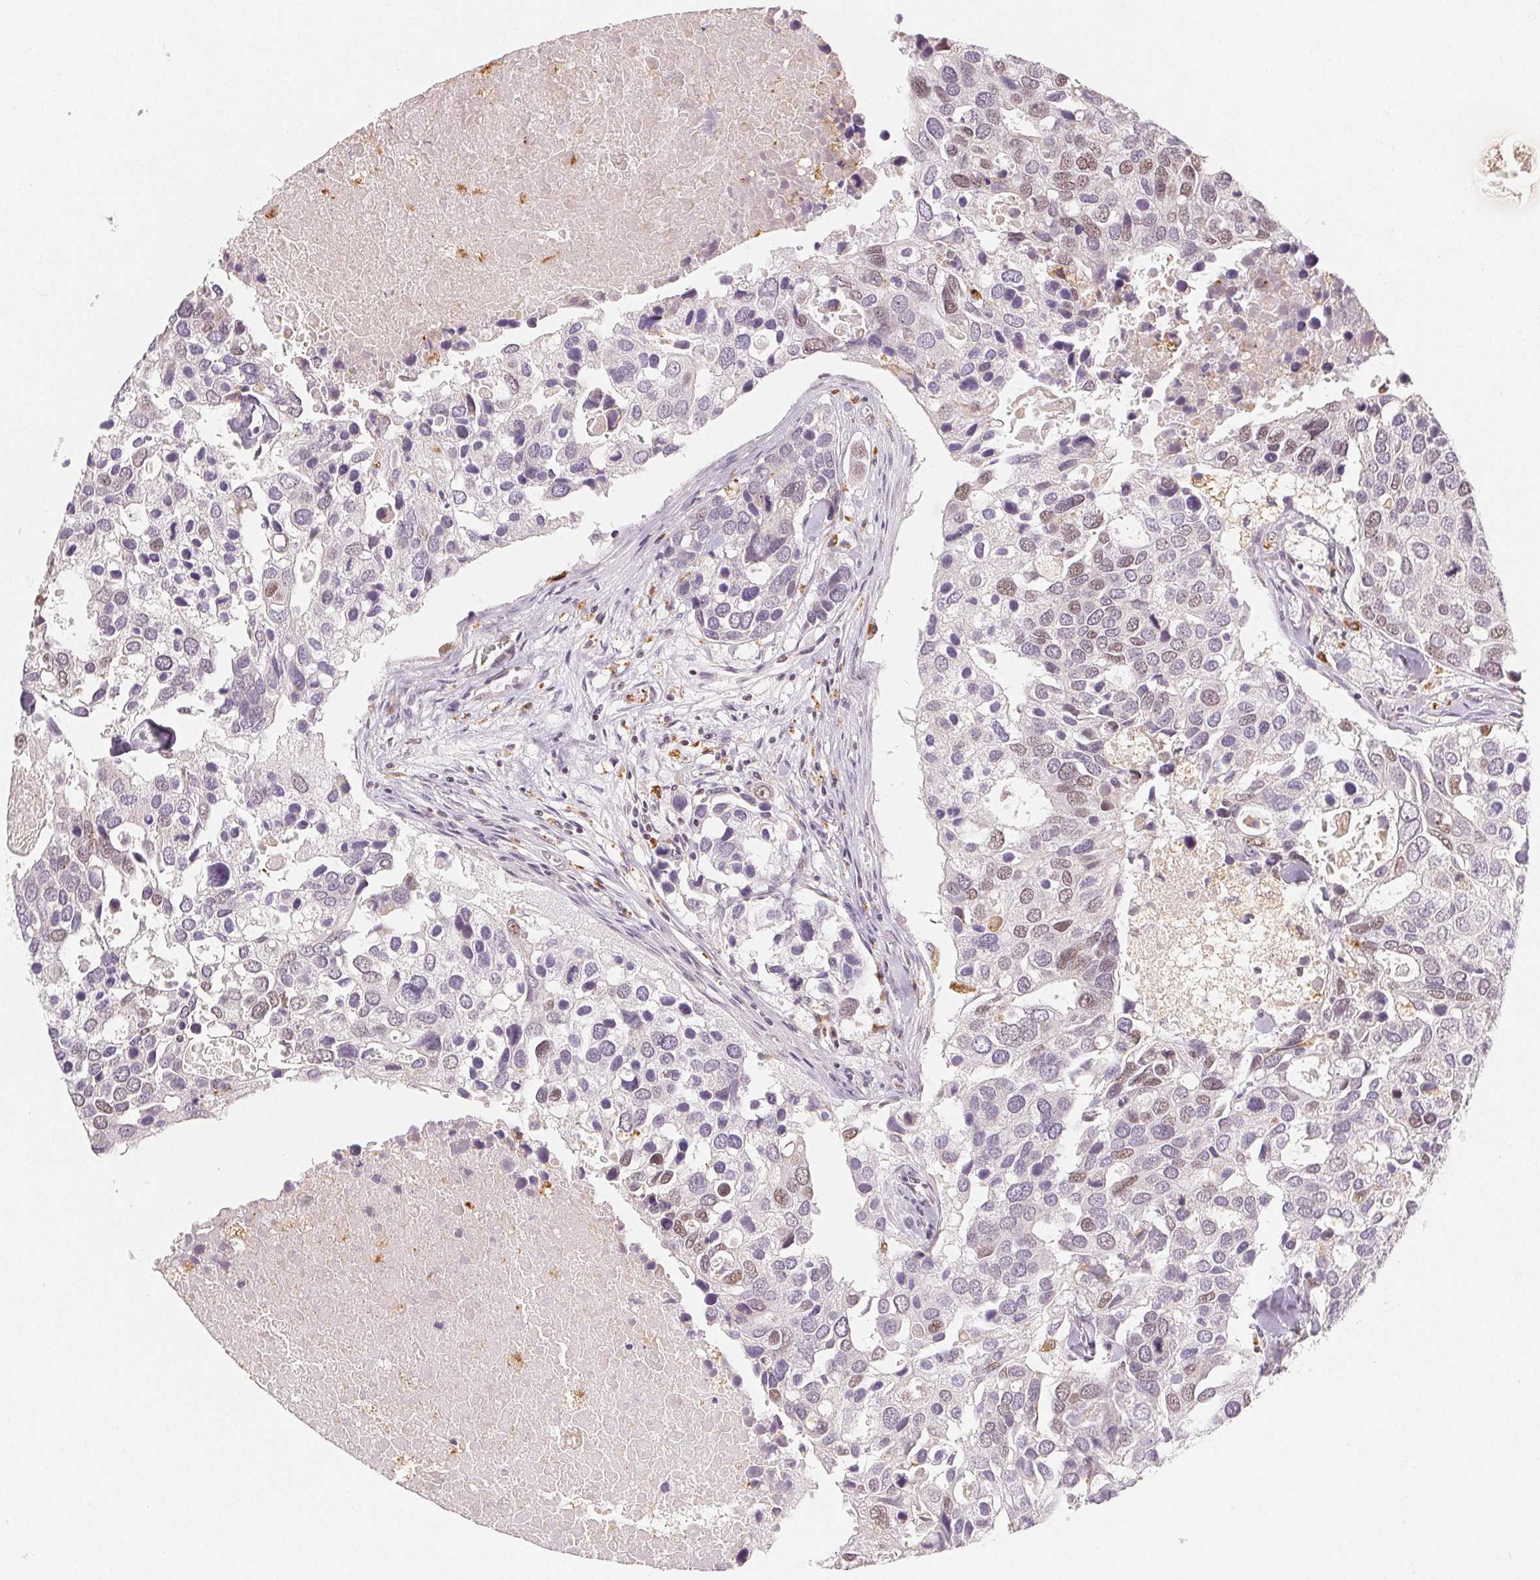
{"staining": {"intensity": "weak", "quantity": "<25%", "location": "nuclear"}, "tissue": "breast cancer", "cell_type": "Tumor cells", "image_type": "cancer", "snomed": [{"axis": "morphology", "description": "Duct carcinoma"}, {"axis": "topography", "description": "Breast"}], "caption": "The histopathology image displays no staining of tumor cells in breast cancer (invasive ductal carcinoma).", "gene": "NXF3", "patient": {"sex": "female", "age": 83}}